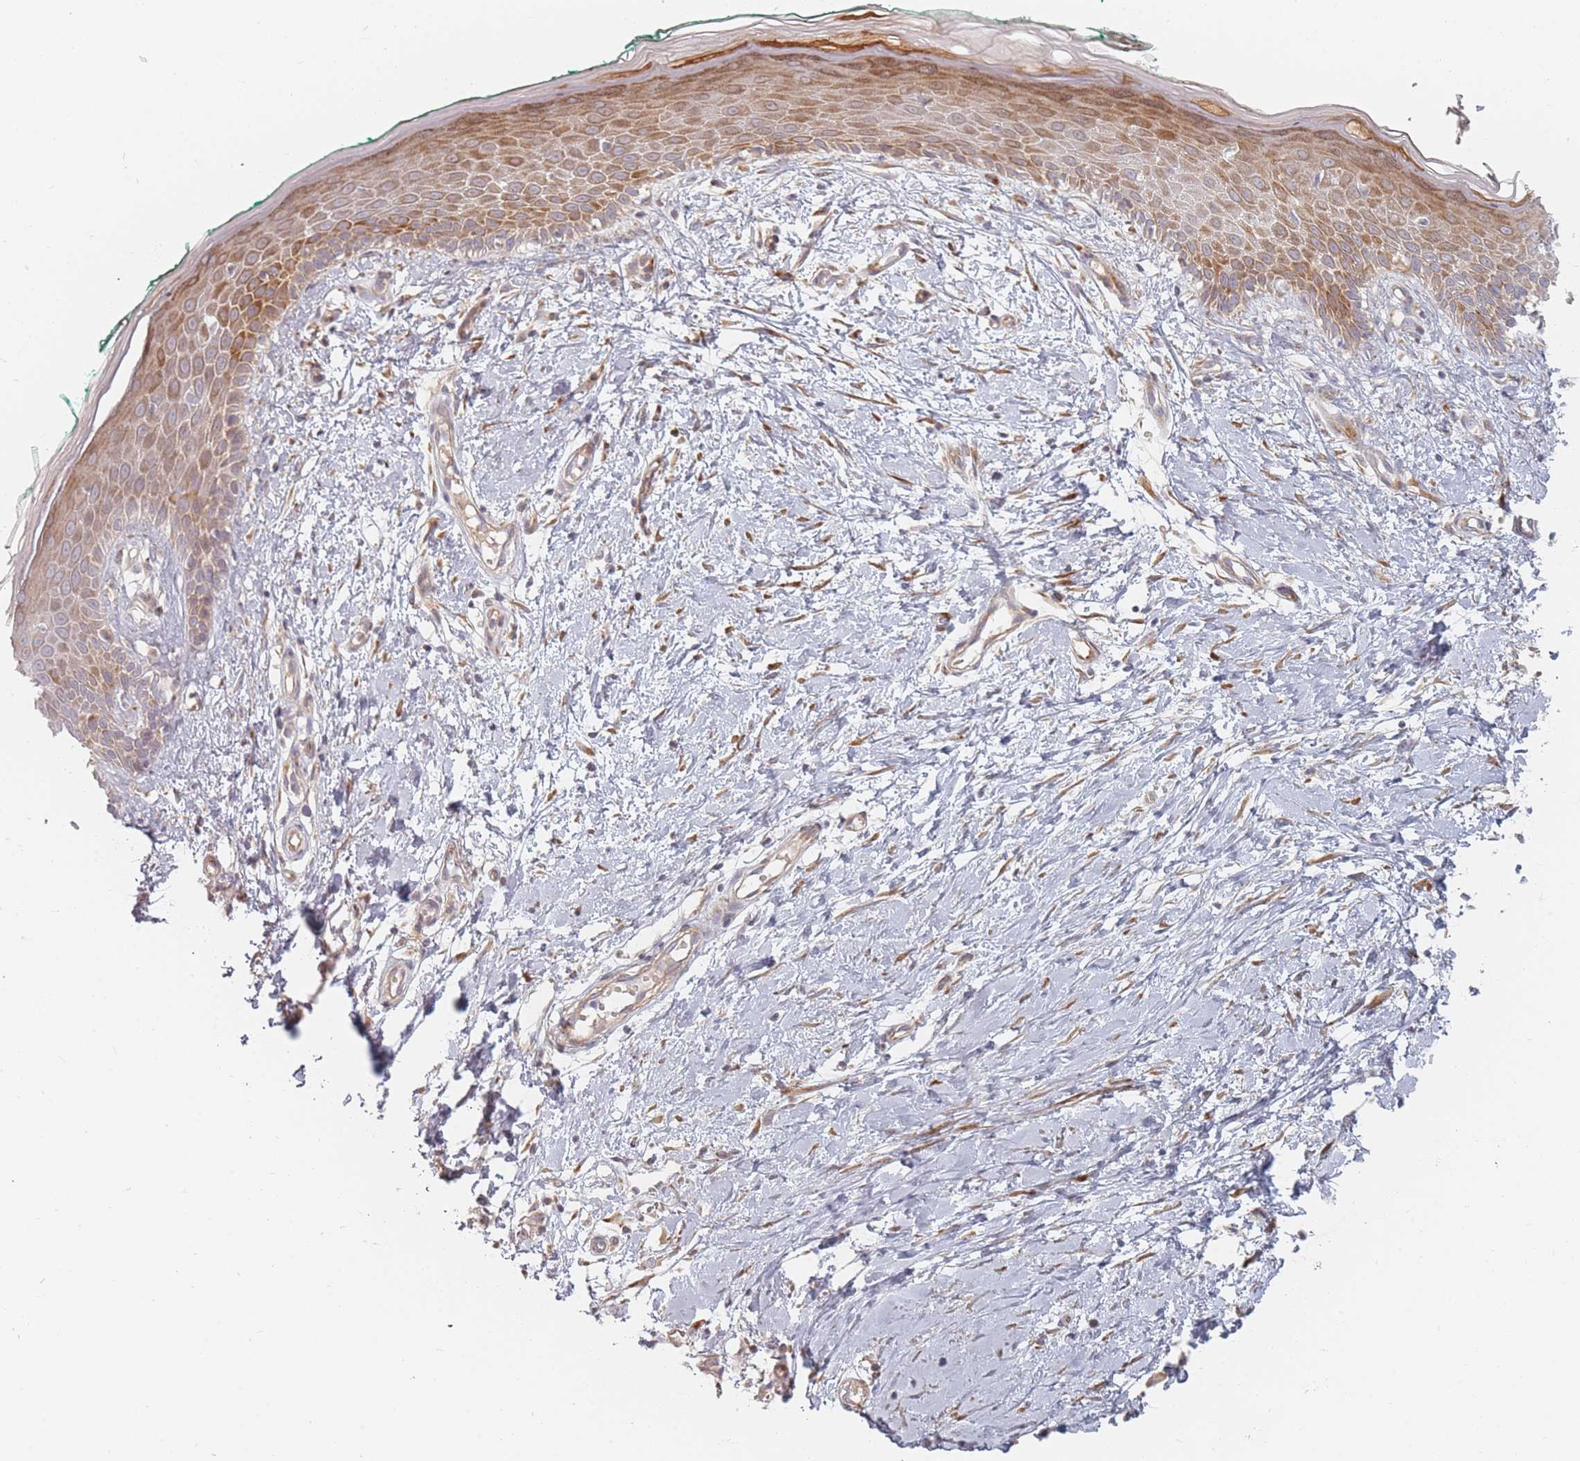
{"staining": {"intensity": "moderate", "quantity": ">75%", "location": "cytoplasmic/membranous"}, "tissue": "skin", "cell_type": "Fibroblasts", "image_type": "normal", "snomed": [{"axis": "morphology", "description": "Normal tissue, NOS"}, {"axis": "morphology", "description": "Malignant melanoma, NOS"}, {"axis": "topography", "description": "Skin"}], "caption": "High-power microscopy captured an immunohistochemistry photomicrograph of benign skin, revealing moderate cytoplasmic/membranous positivity in about >75% of fibroblasts.", "gene": "ZKSCAN7", "patient": {"sex": "male", "age": 62}}